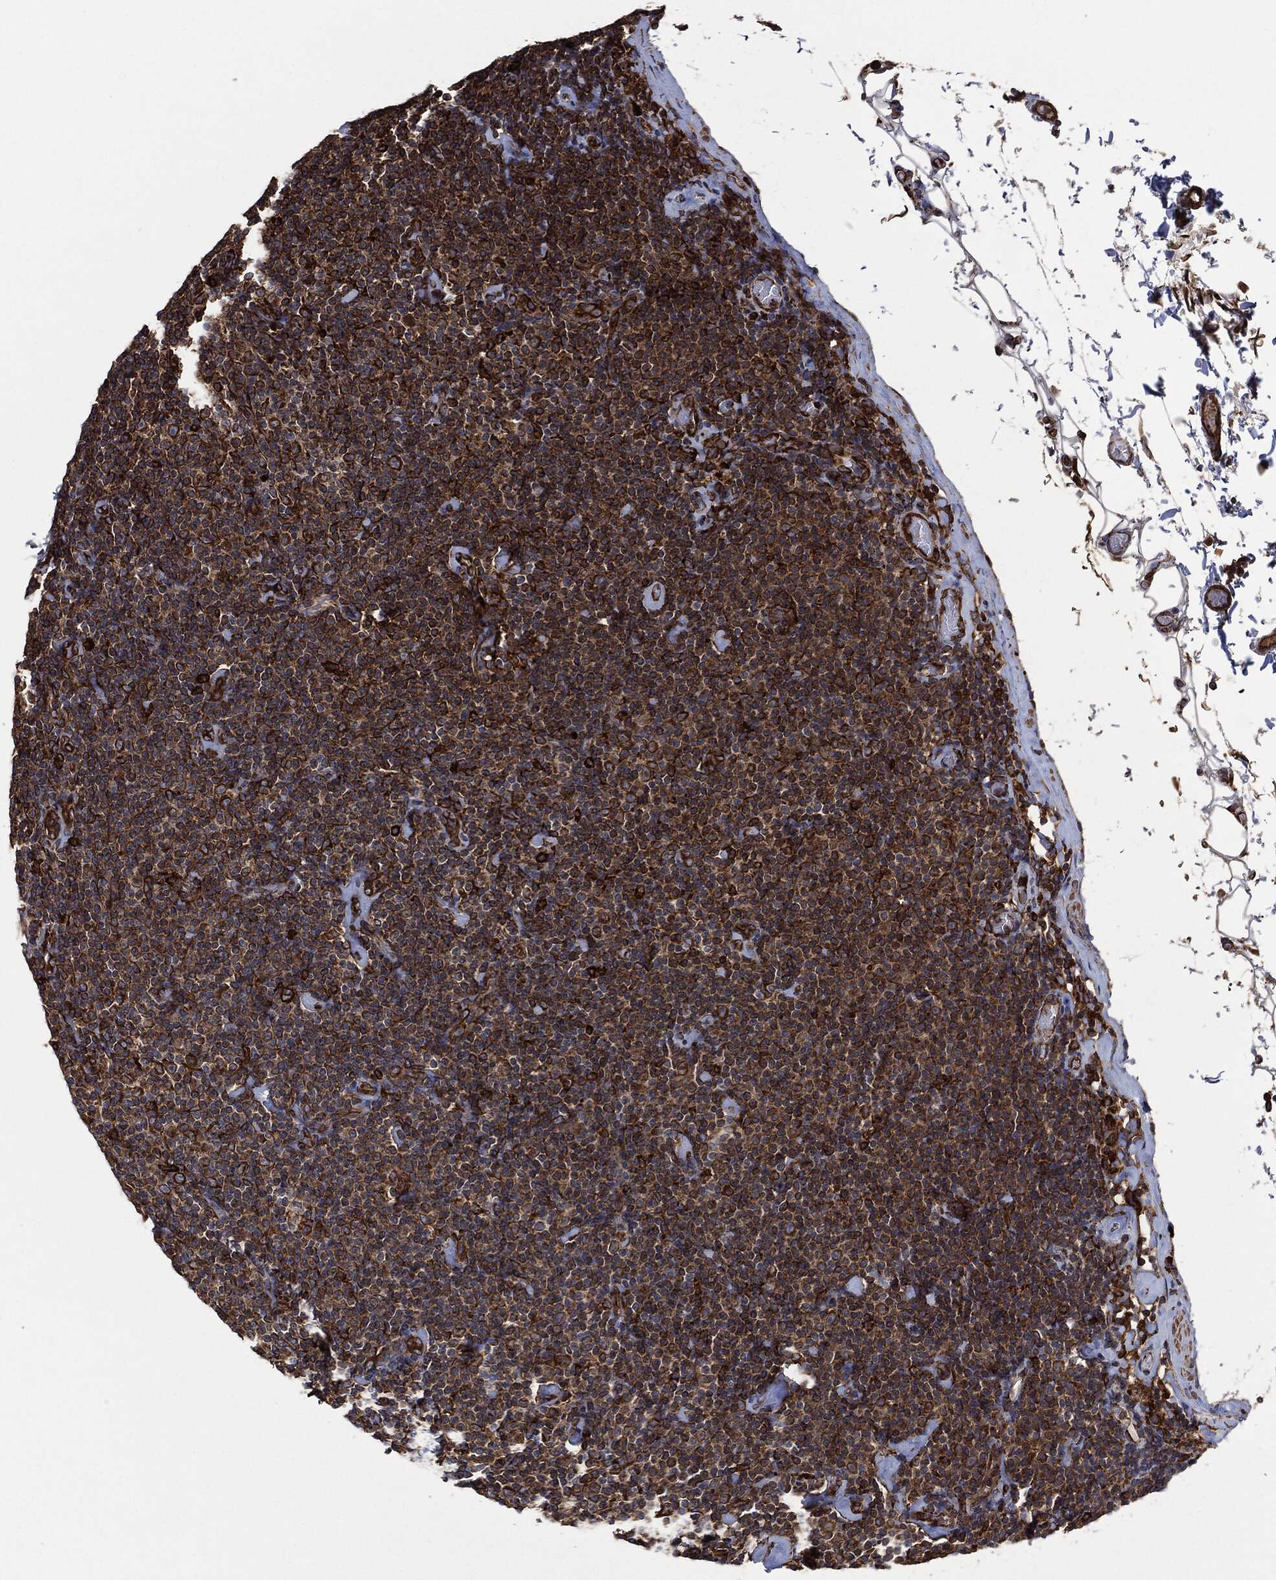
{"staining": {"intensity": "strong", "quantity": ">75%", "location": "cytoplasmic/membranous"}, "tissue": "lymphoma", "cell_type": "Tumor cells", "image_type": "cancer", "snomed": [{"axis": "morphology", "description": "Malignant lymphoma, non-Hodgkin's type, Low grade"}, {"axis": "topography", "description": "Lymph node"}], "caption": "Lymphoma stained for a protein (brown) exhibits strong cytoplasmic/membranous positive positivity in approximately >75% of tumor cells.", "gene": "AMFR", "patient": {"sex": "male", "age": 81}}